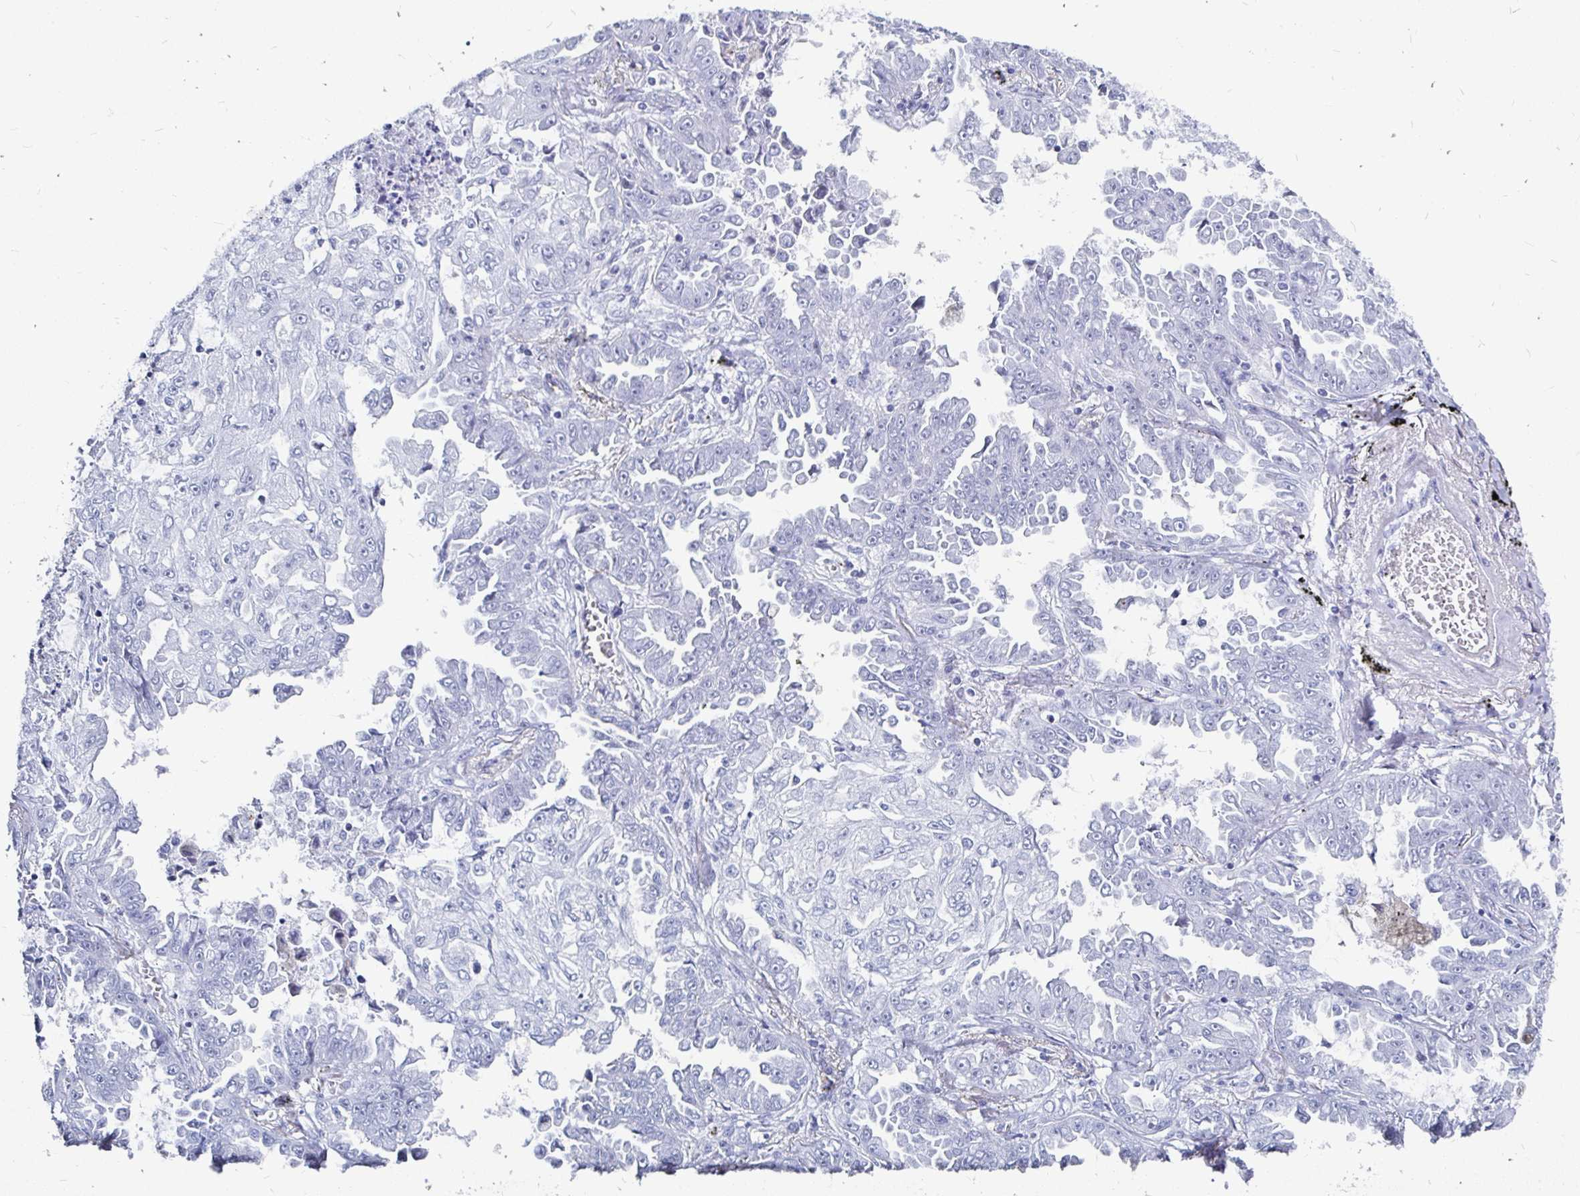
{"staining": {"intensity": "negative", "quantity": "none", "location": "none"}, "tissue": "lung cancer", "cell_type": "Tumor cells", "image_type": "cancer", "snomed": [{"axis": "morphology", "description": "Adenocarcinoma, NOS"}, {"axis": "topography", "description": "Lung"}], "caption": "Adenocarcinoma (lung) was stained to show a protein in brown. There is no significant expression in tumor cells.", "gene": "LUZP4", "patient": {"sex": "female", "age": 52}}